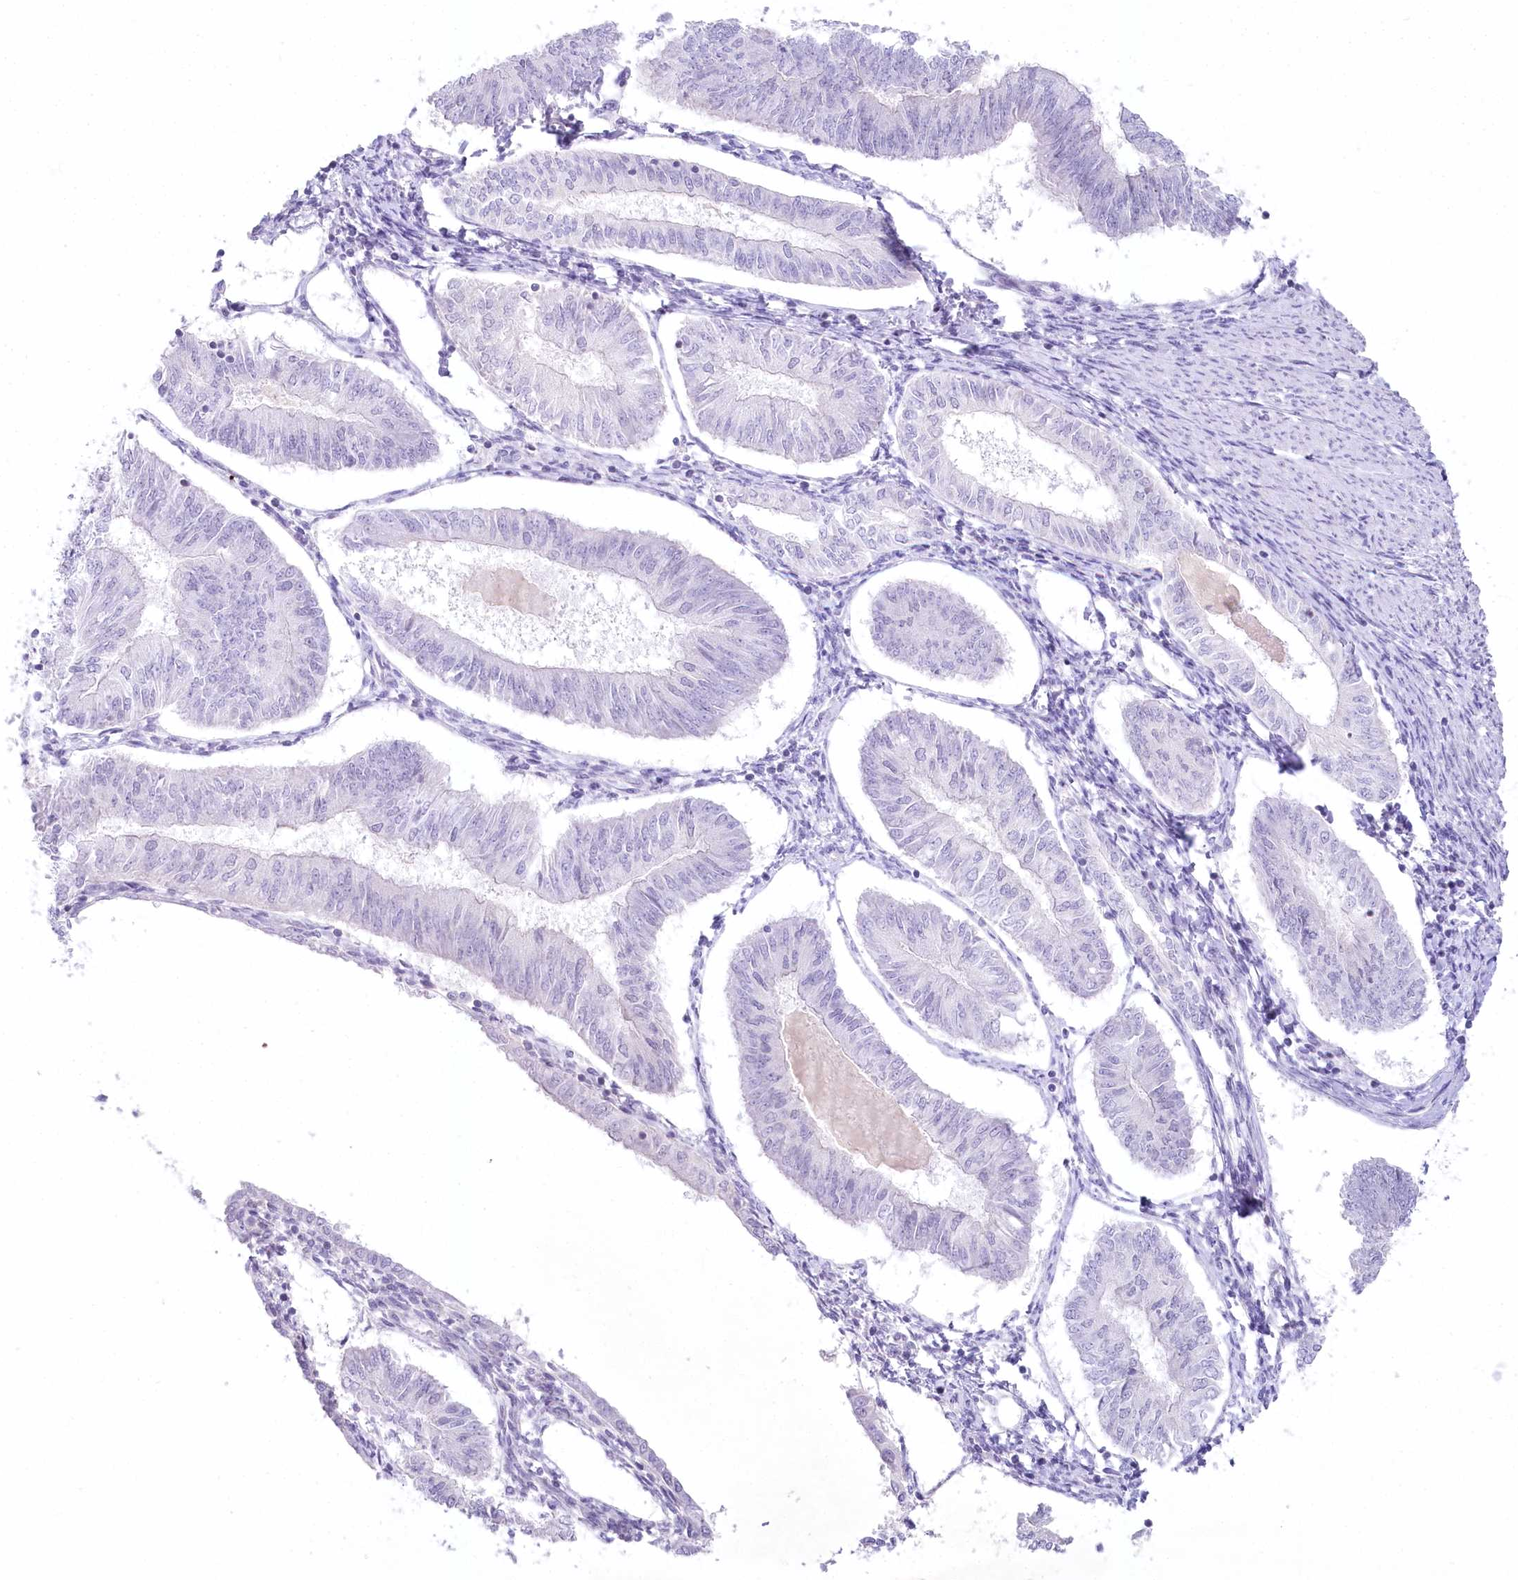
{"staining": {"intensity": "negative", "quantity": "none", "location": "none"}, "tissue": "endometrial cancer", "cell_type": "Tumor cells", "image_type": "cancer", "snomed": [{"axis": "morphology", "description": "Adenocarcinoma, NOS"}, {"axis": "topography", "description": "Endometrium"}], "caption": "IHC of endometrial cancer exhibits no expression in tumor cells.", "gene": "MYOZ1", "patient": {"sex": "female", "age": 58}}